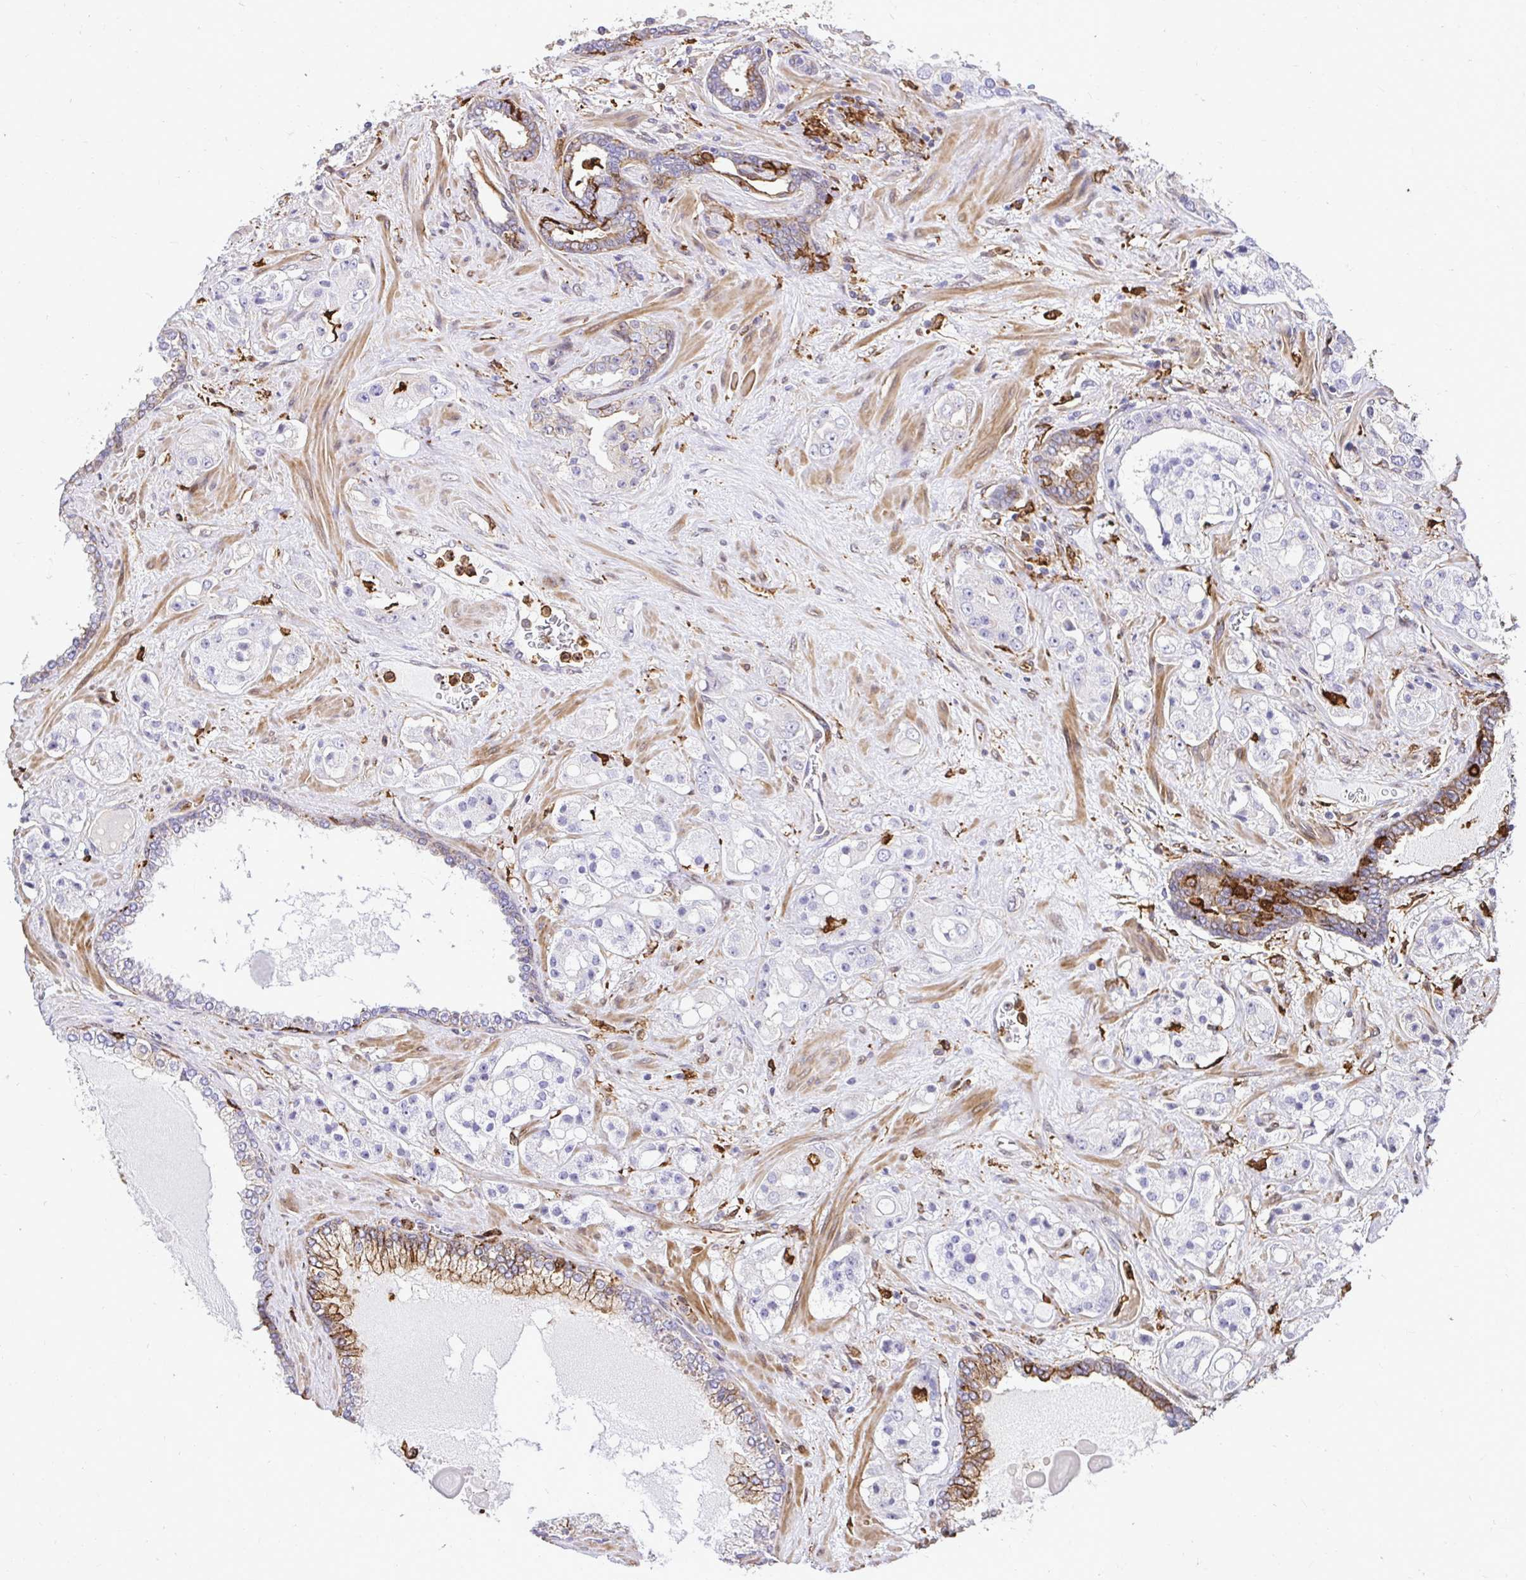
{"staining": {"intensity": "weak", "quantity": "<25%", "location": "cytoplasmic/membranous"}, "tissue": "prostate cancer", "cell_type": "Tumor cells", "image_type": "cancer", "snomed": [{"axis": "morphology", "description": "Adenocarcinoma, High grade"}, {"axis": "topography", "description": "Prostate"}], "caption": "An image of human adenocarcinoma (high-grade) (prostate) is negative for staining in tumor cells.", "gene": "GSN", "patient": {"sex": "male", "age": 67}}